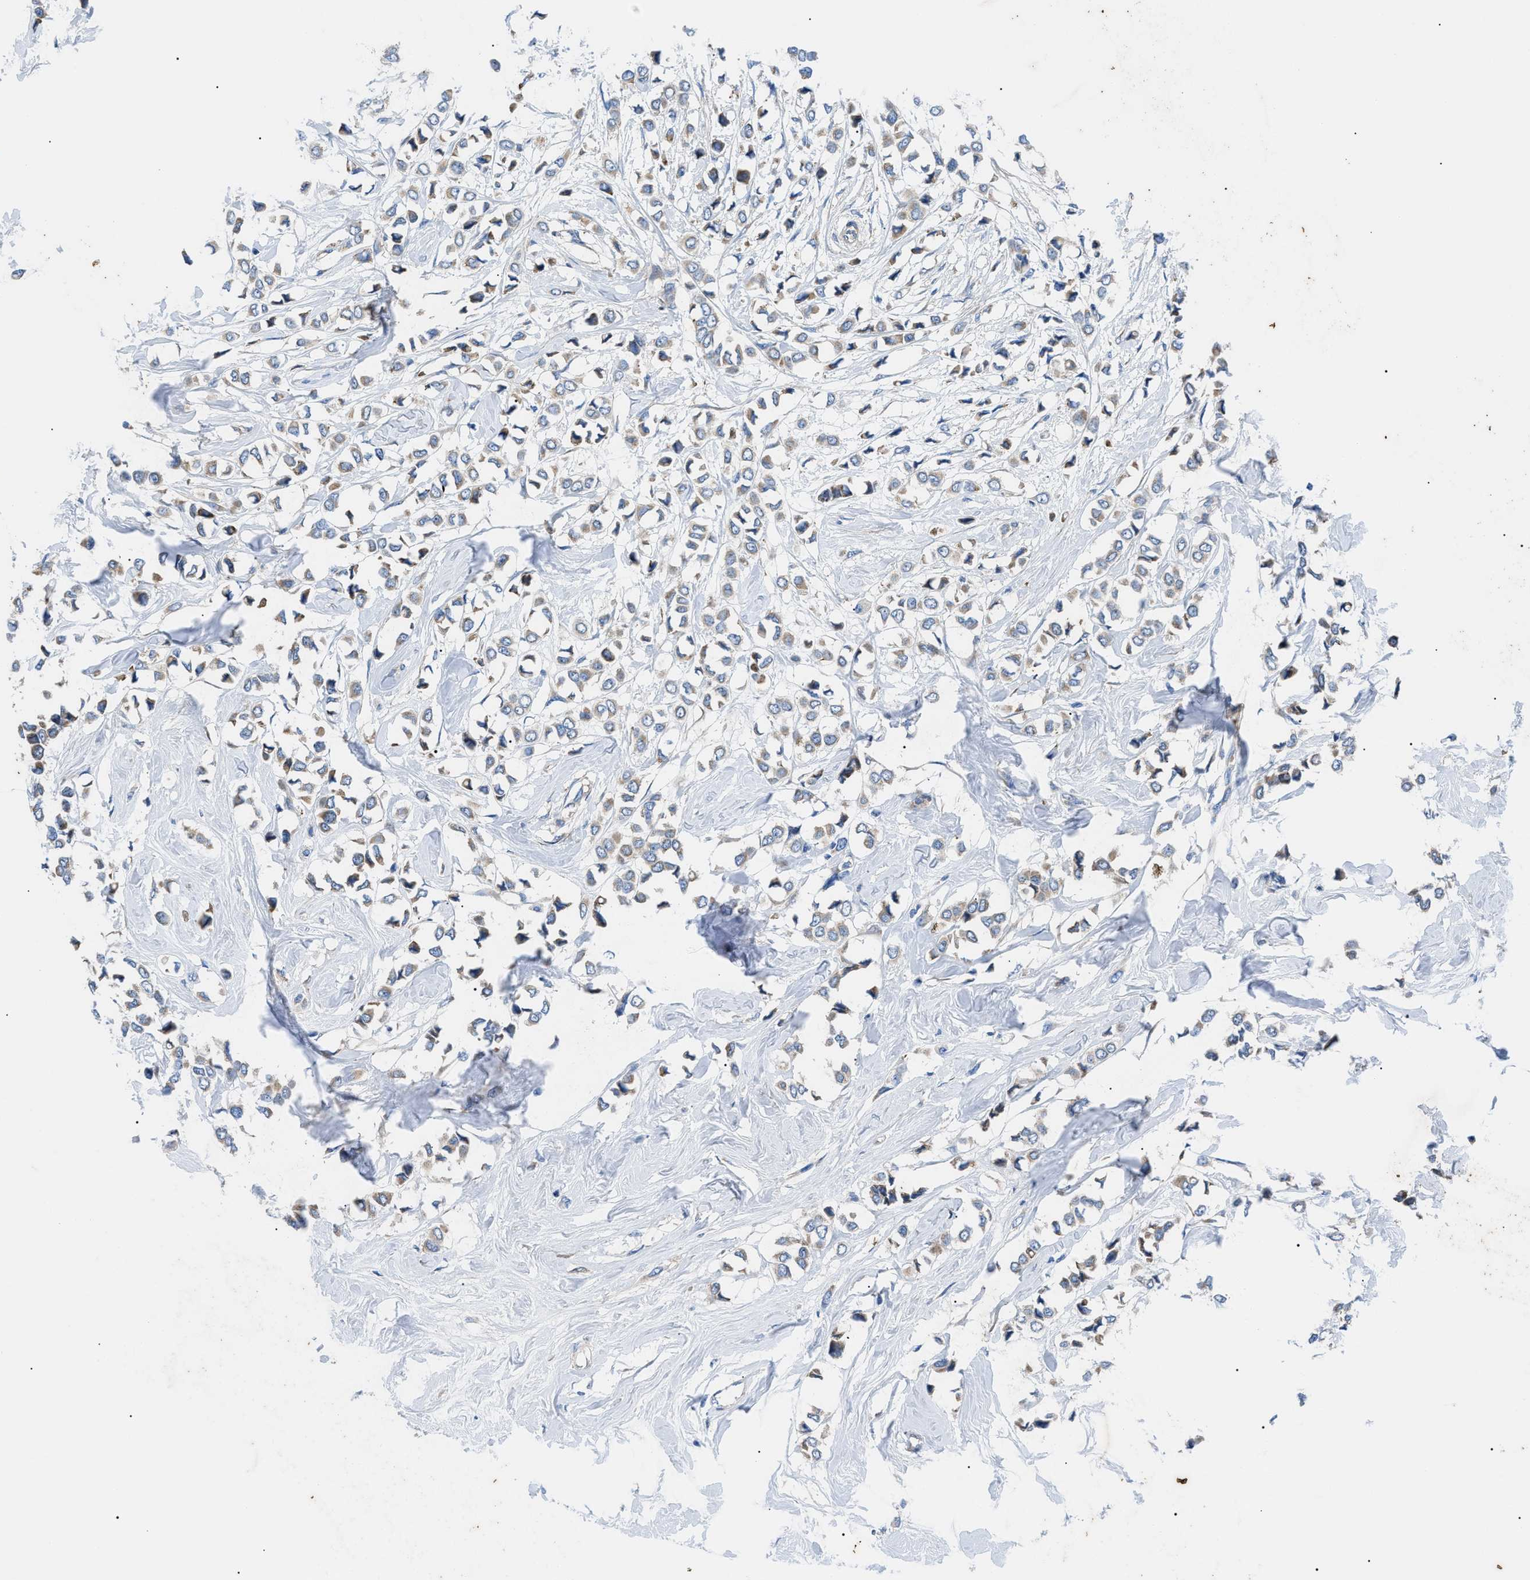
{"staining": {"intensity": "weak", "quantity": ">75%", "location": "cytoplasmic/membranous"}, "tissue": "breast cancer", "cell_type": "Tumor cells", "image_type": "cancer", "snomed": [{"axis": "morphology", "description": "Lobular carcinoma"}, {"axis": "topography", "description": "Breast"}], "caption": "Immunohistochemical staining of human breast cancer demonstrates low levels of weak cytoplasmic/membranous staining in about >75% of tumor cells. Ihc stains the protein of interest in brown and the nuclei are stained blue.", "gene": "HSPB8", "patient": {"sex": "female", "age": 51}}